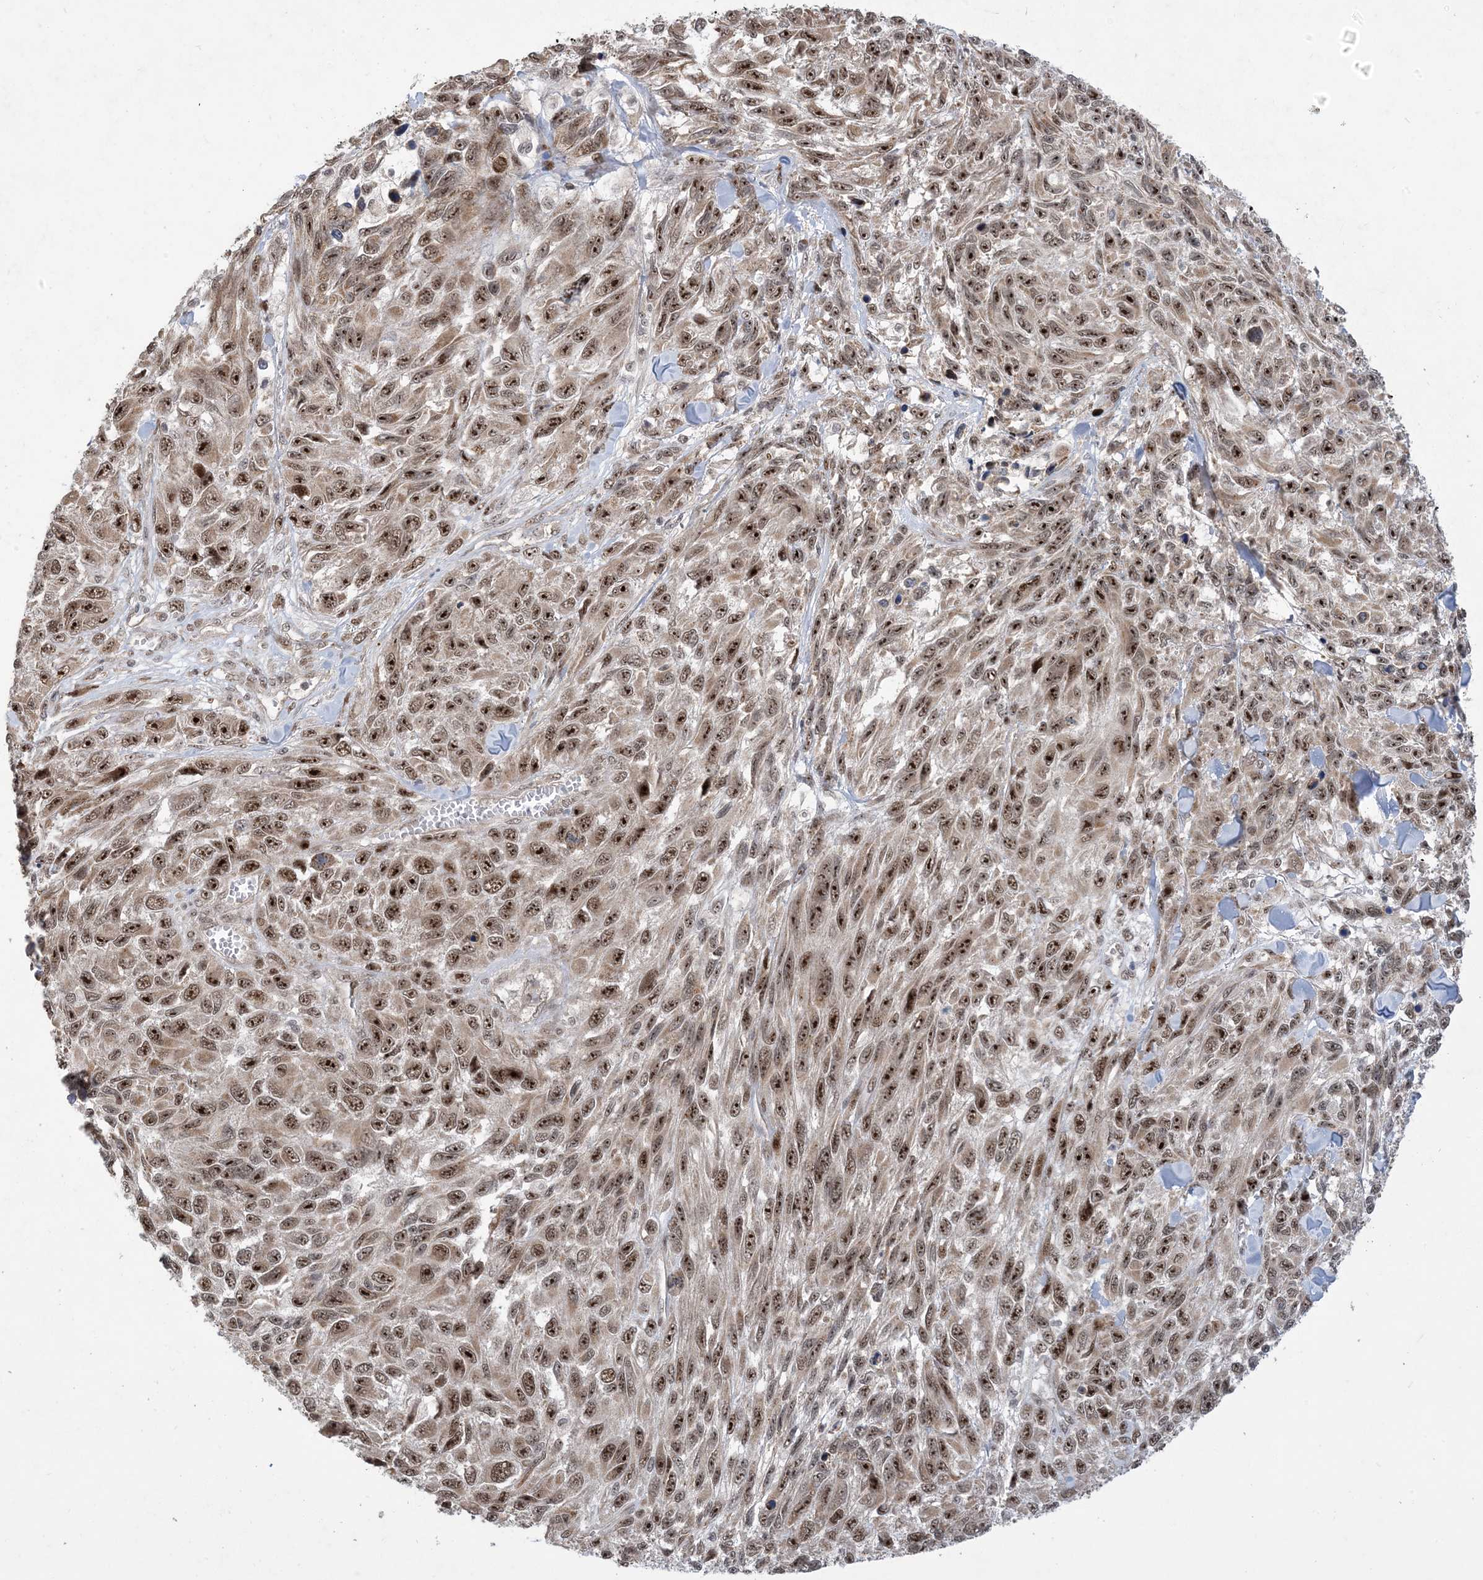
{"staining": {"intensity": "strong", "quantity": ">75%", "location": "nuclear"}, "tissue": "melanoma", "cell_type": "Tumor cells", "image_type": "cancer", "snomed": [{"axis": "morphology", "description": "Malignant melanoma, NOS"}, {"axis": "topography", "description": "Skin"}], "caption": "This is an image of immunohistochemistry (IHC) staining of malignant melanoma, which shows strong expression in the nuclear of tumor cells.", "gene": "FAM9B", "patient": {"sex": "female", "age": 96}}